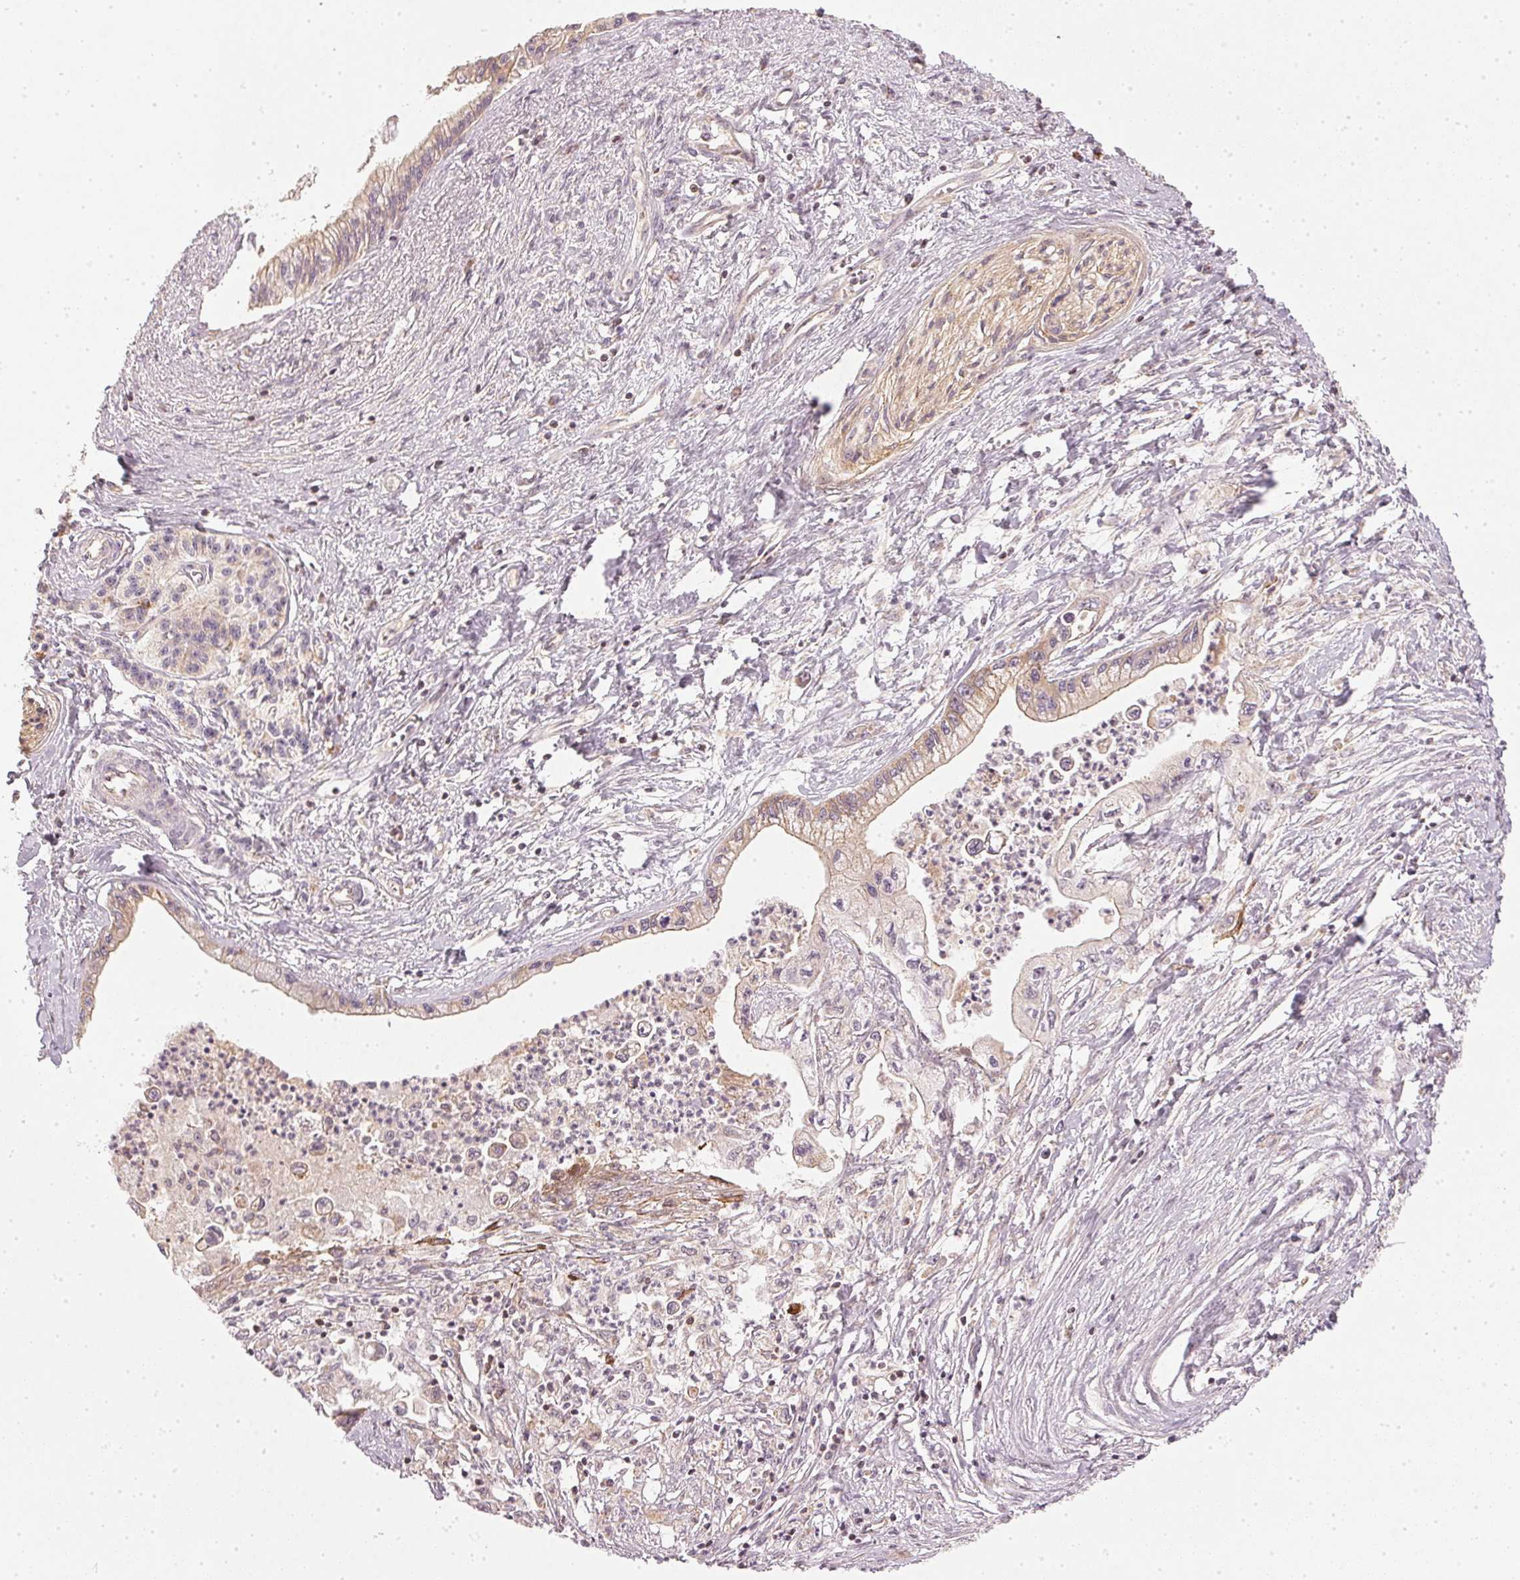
{"staining": {"intensity": "weak", "quantity": "25%-75%", "location": "cytoplasmic/membranous"}, "tissue": "pancreatic cancer", "cell_type": "Tumor cells", "image_type": "cancer", "snomed": [{"axis": "morphology", "description": "Adenocarcinoma, NOS"}, {"axis": "topography", "description": "Pancreas"}], "caption": "IHC (DAB) staining of human pancreatic cancer shows weak cytoplasmic/membranous protein staining in approximately 25%-75% of tumor cells.", "gene": "NADK2", "patient": {"sex": "male", "age": 61}}